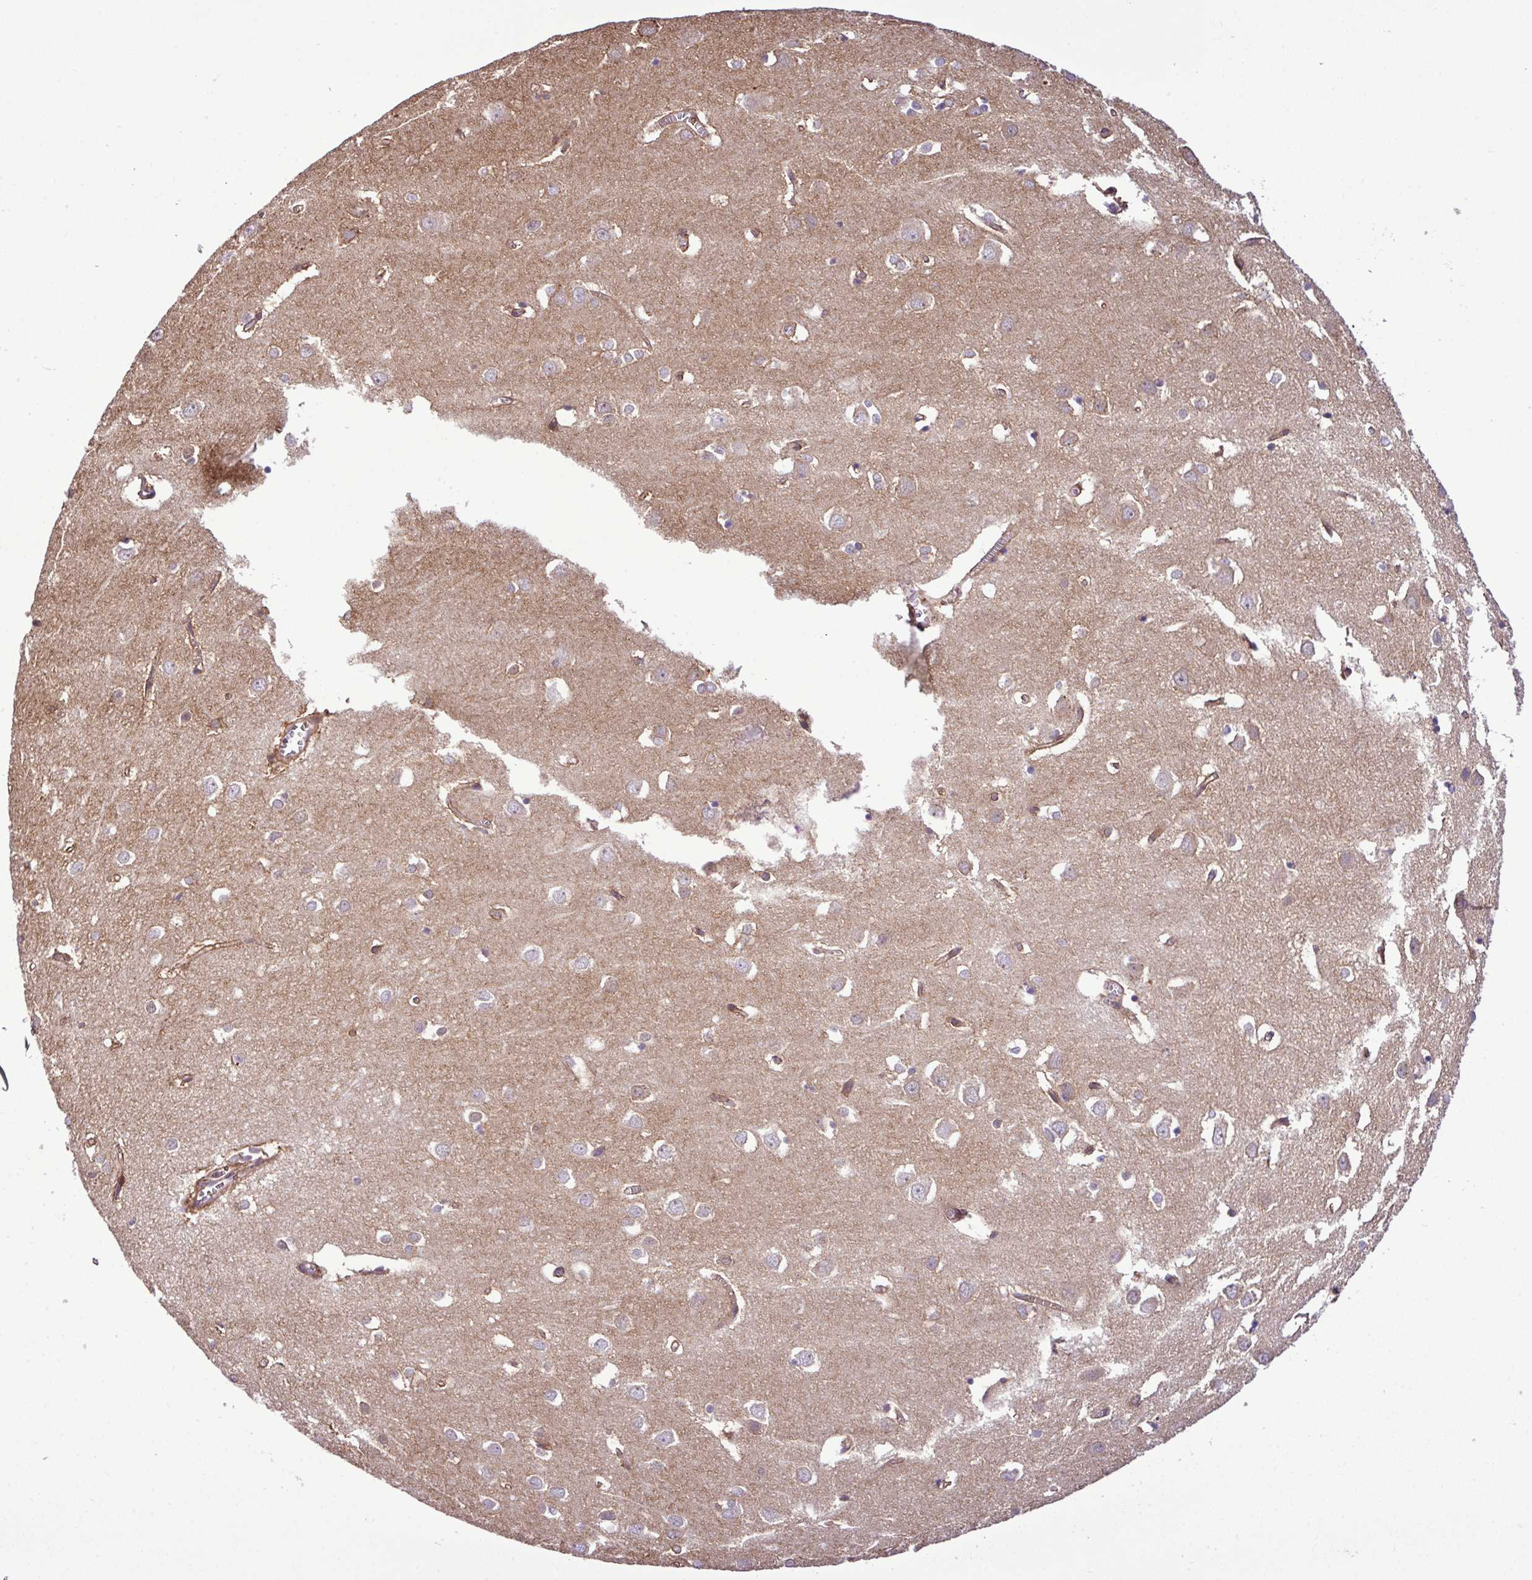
{"staining": {"intensity": "moderate", "quantity": ">75%", "location": "cytoplasmic/membranous"}, "tissue": "cerebral cortex", "cell_type": "Endothelial cells", "image_type": "normal", "snomed": [{"axis": "morphology", "description": "Normal tissue, NOS"}, {"axis": "topography", "description": "Cerebral cortex"}], "caption": "This histopathology image displays immunohistochemistry (IHC) staining of benign human cerebral cortex, with medium moderate cytoplasmic/membranous staining in approximately >75% of endothelial cells.", "gene": "DLGAP4", "patient": {"sex": "male", "age": 70}}